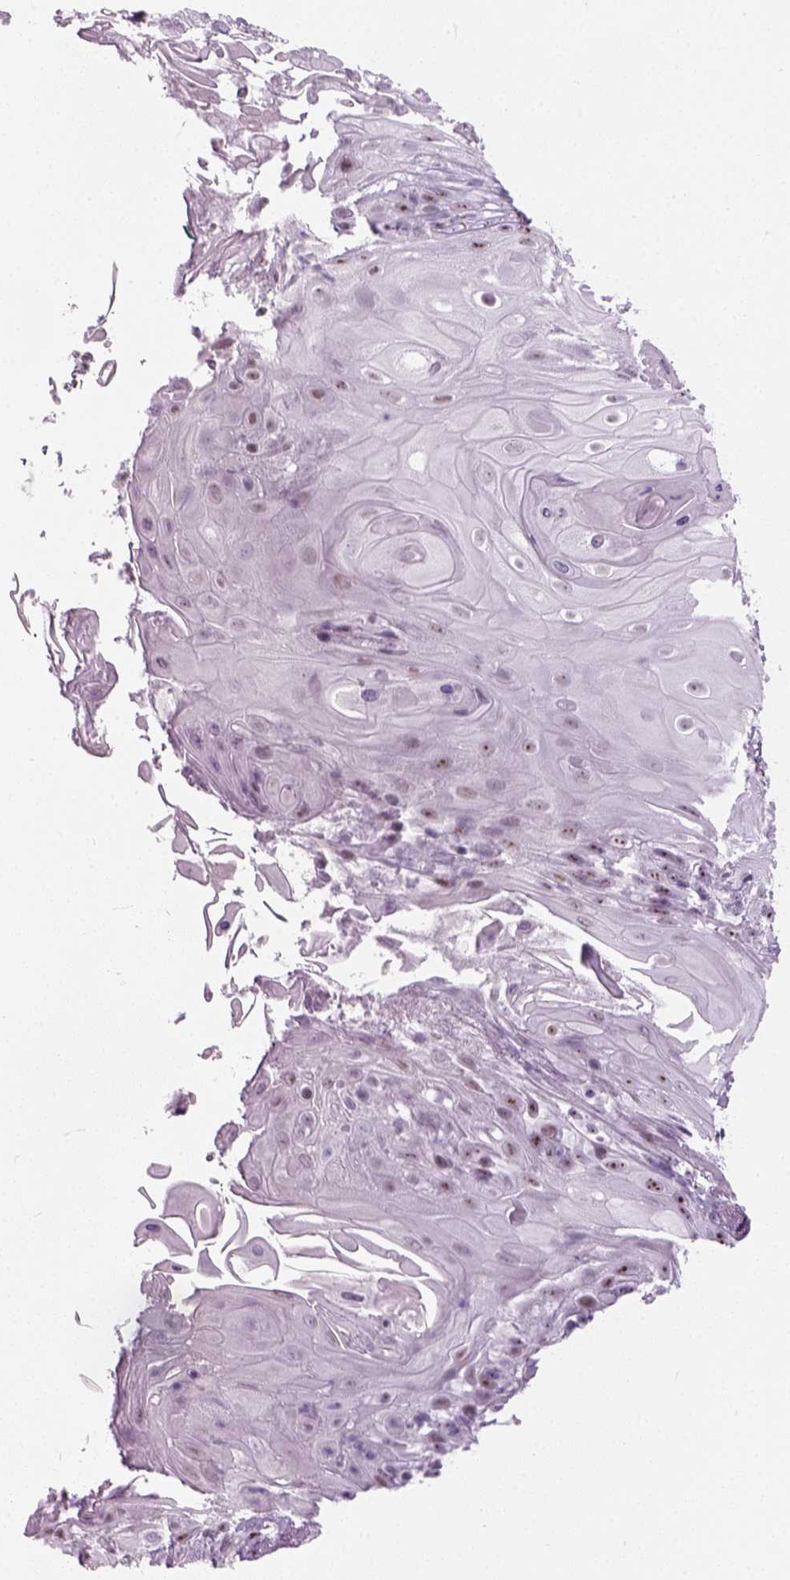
{"staining": {"intensity": "moderate", "quantity": ">75%", "location": "nuclear"}, "tissue": "skin cancer", "cell_type": "Tumor cells", "image_type": "cancer", "snomed": [{"axis": "morphology", "description": "Squamous cell carcinoma, NOS"}, {"axis": "topography", "description": "Skin"}], "caption": "Human squamous cell carcinoma (skin) stained with a protein marker exhibits moderate staining in tumor cells.", "gene": "ZNF865", "patient": {"sex": "male", "age": 62}}